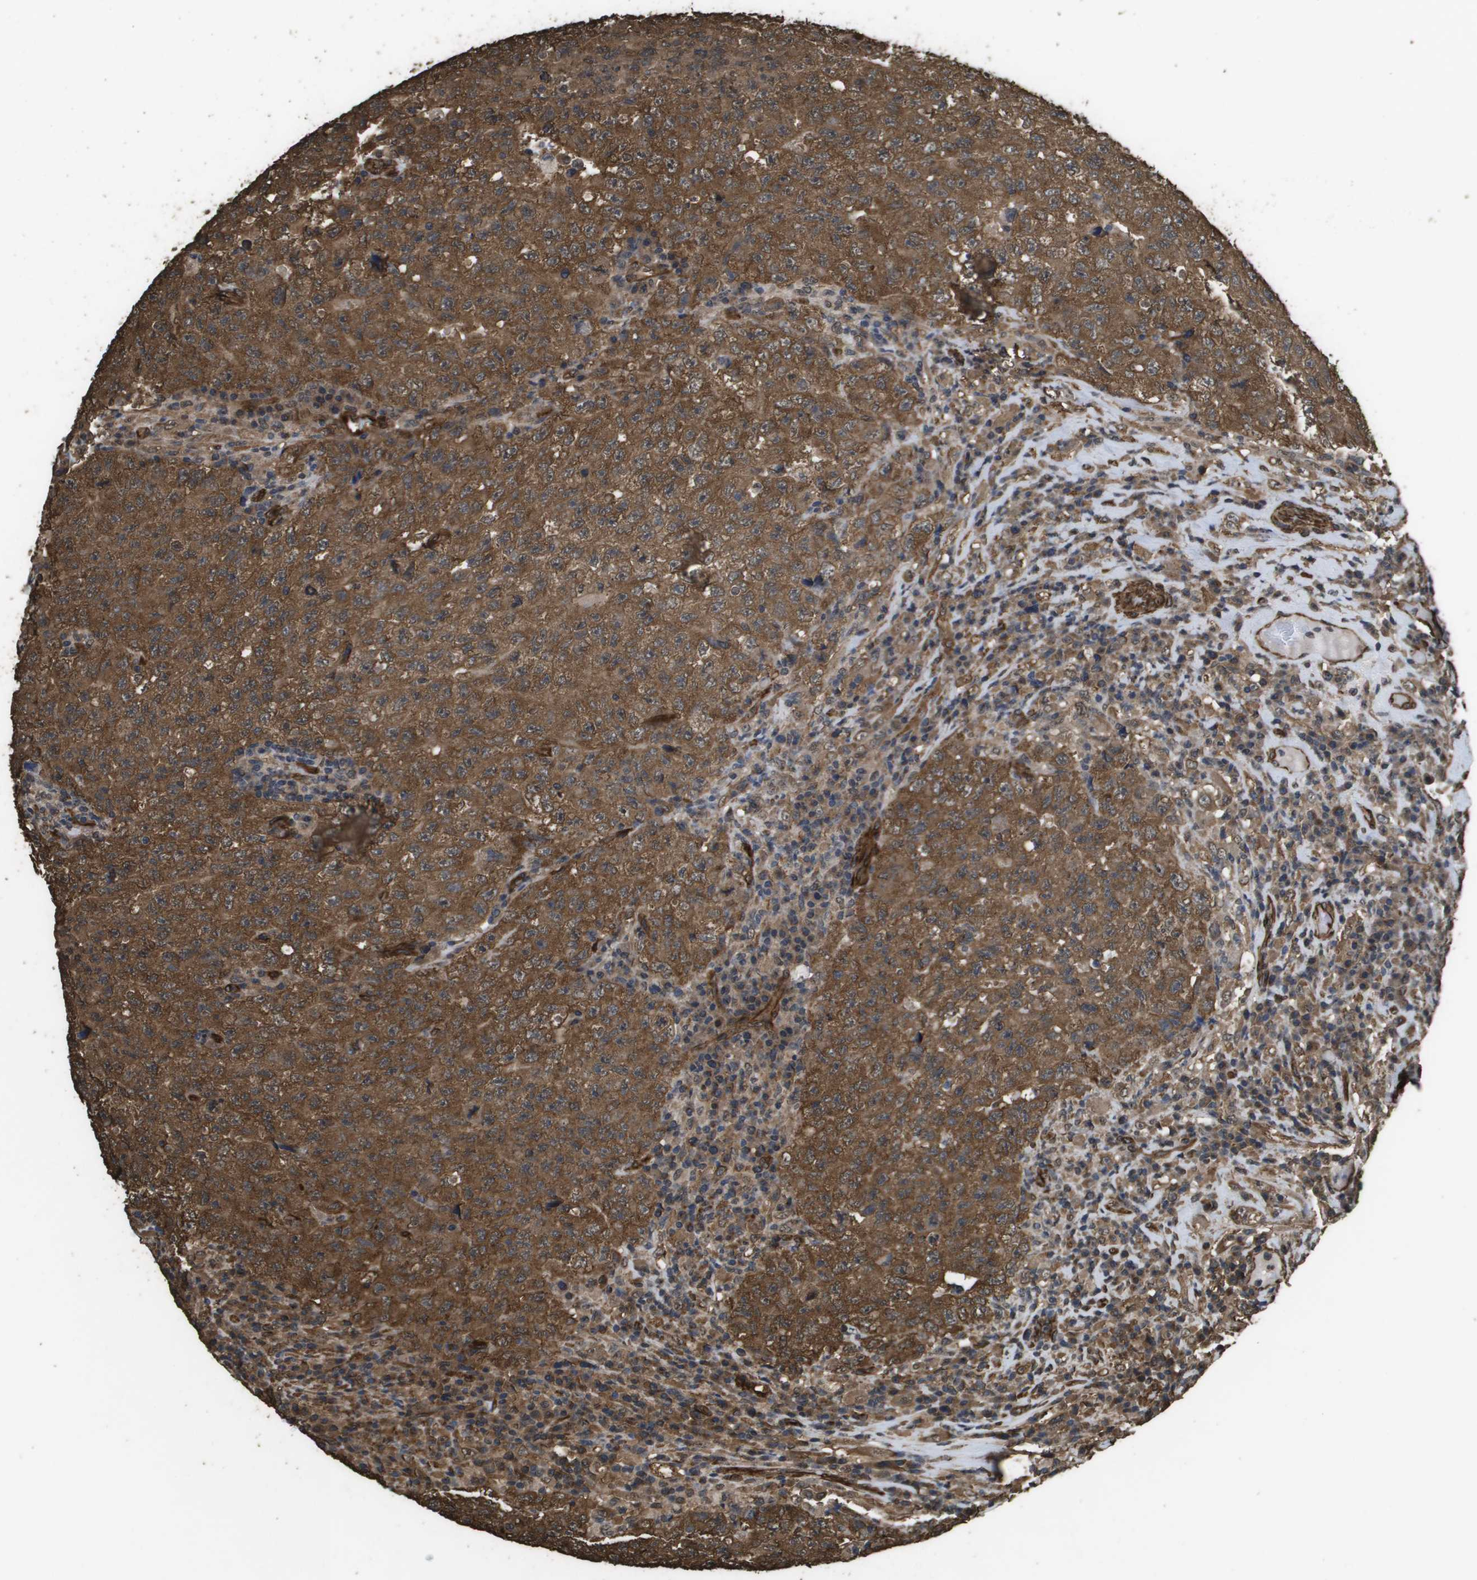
{"staining": {"intensity": "strong", "quantity": ">75%", "location": "cytoplasmic/membranous"}, "tissue": "testis cancer", "cell_type": "Tumor cells", "image_type": "cancer", "snomed": [{"axis": "morphology", "description": "Necrosis, NOS"}, {"axis": "morphology", "description": "Carcinoma, Embryonal, NOS"}, {"axis": "topography", "description": "Testis"}], "caption": "A photomicrograph of human embryonal carcinoma (testis) stained for a protein exhibits strong cytoplasmic/membranous brown staining in tumor cells.", "gene": "AAMP", "patient": {"sex": "male", "age": 19}}